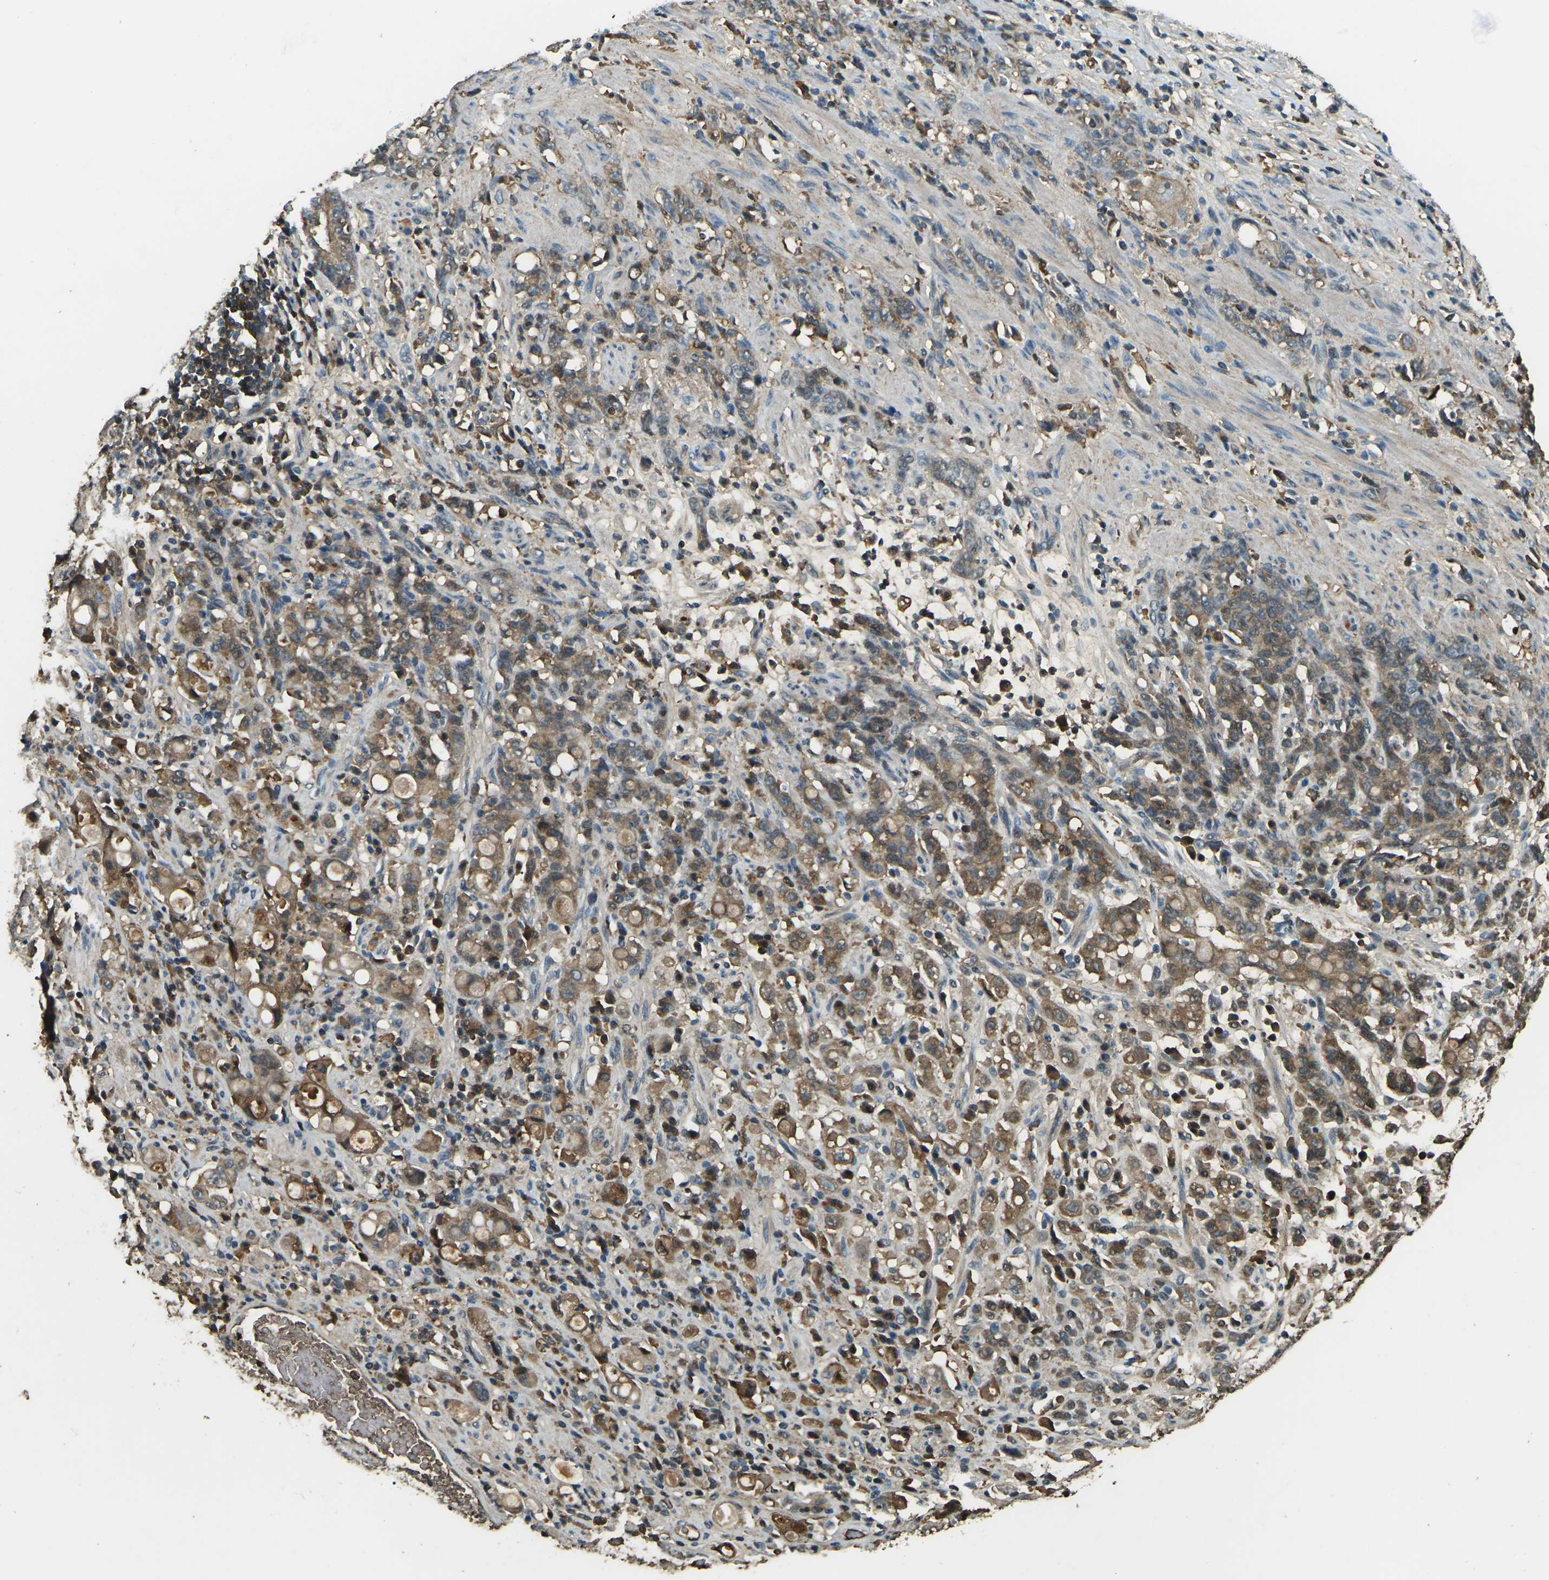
{"staining": {"intensity": "moderate", "quantity": ">75%", "location": "cytoplasmic/membranous"}, "tissue": "stomach cancer", "cell_type": "Tumor cells", "image_type": "cancer", "snomed": [{"axis": "morphology", "description": "Adenocarcinoma, NOS"}, {"axis": "topography", "description": "Stomach, lower"}], "caption": "Protein analysis of stomach cancer (adenocarcinoma) tissue demonstrates moderate cytoplasmic/membranous staining in approximately >75% of tumor cells. The protein of interest is stained brown, and the nuclei are stained in blue (DAB (3,3'-diaminobenzidine) IHC with brightfield microscopy, high magnification).", "gene": "CYP1B1", "patient": {"sex": "male", "age": 88}}